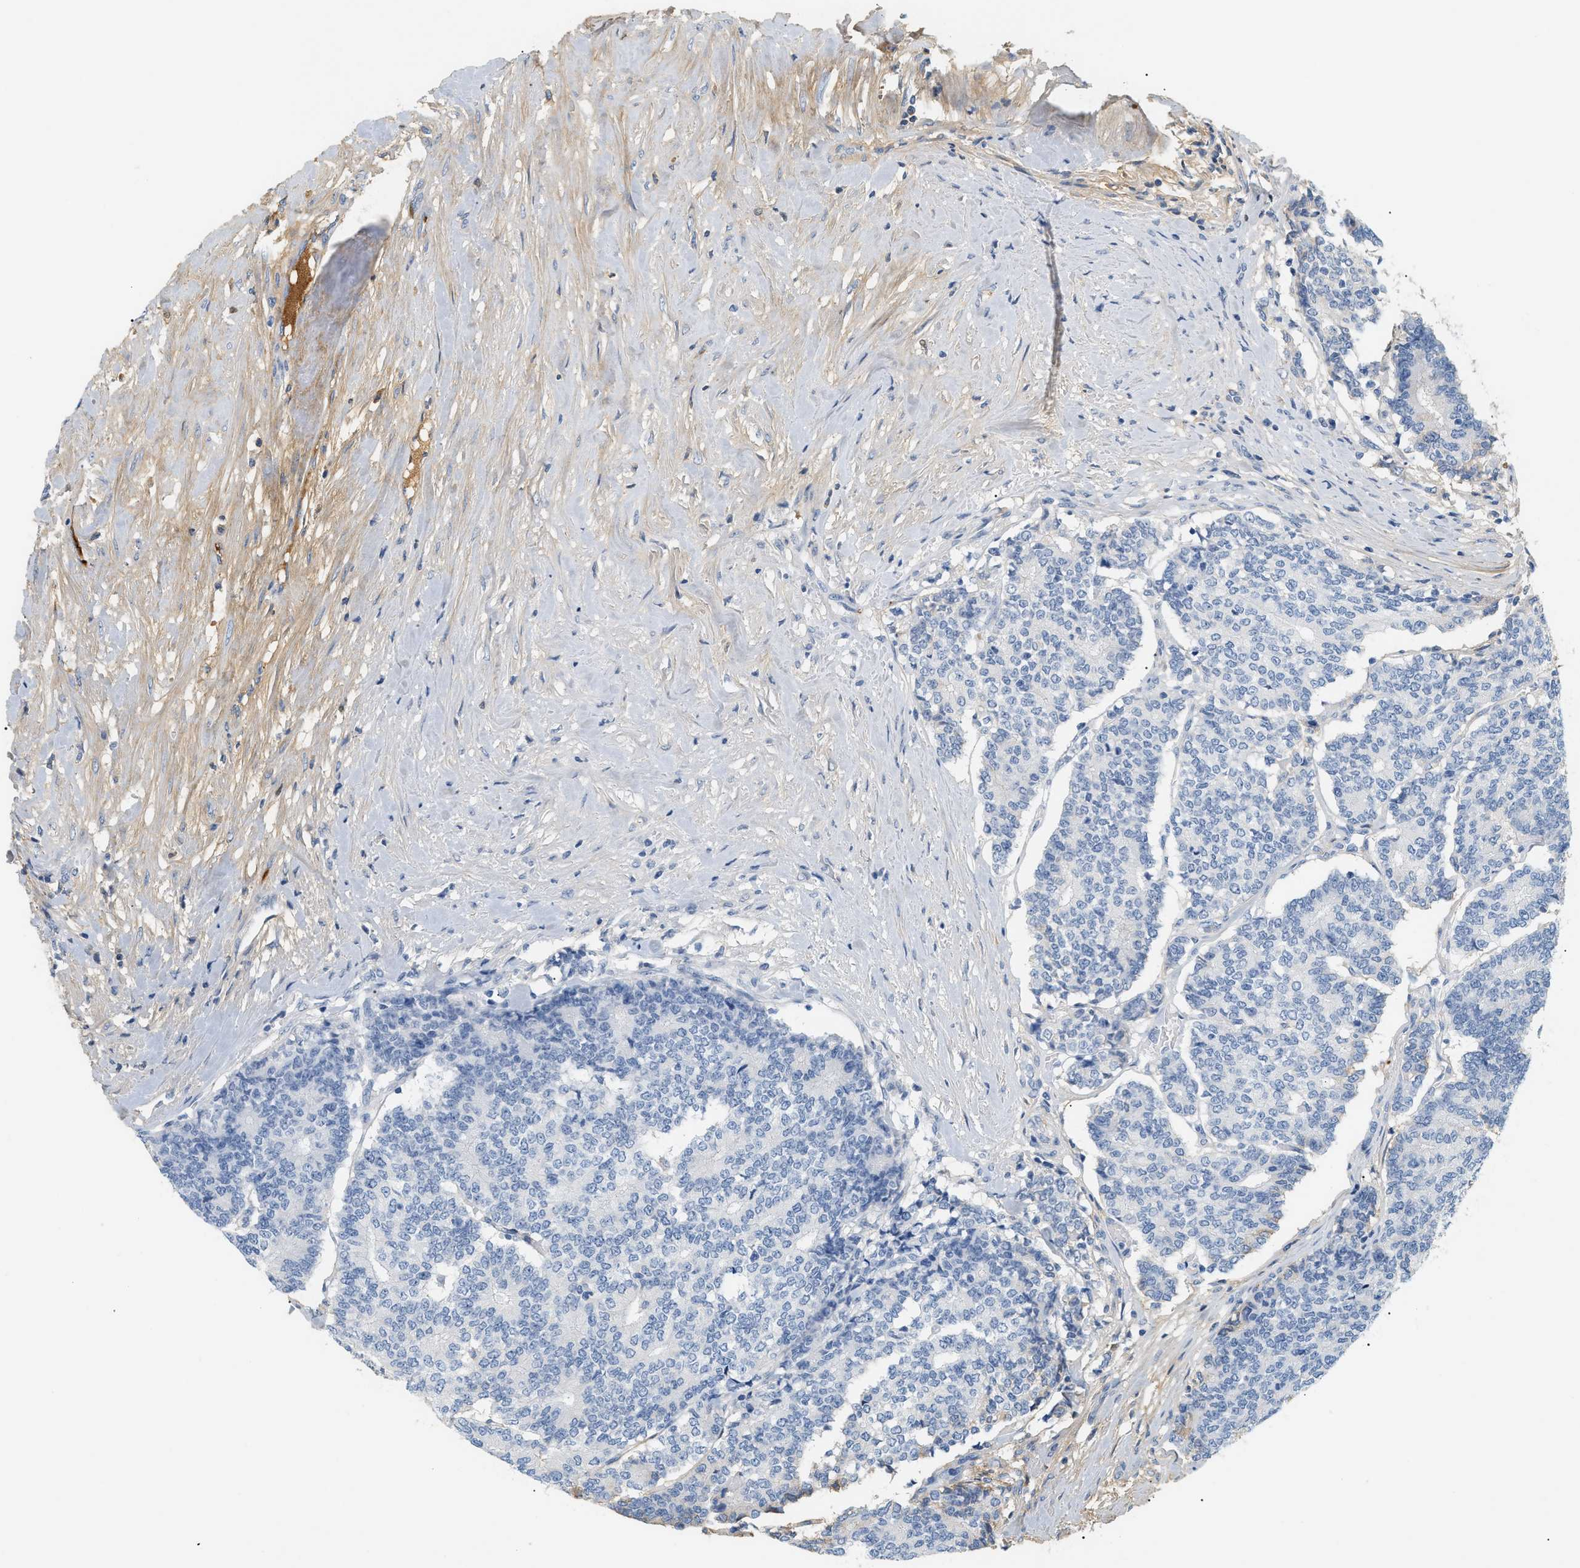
{"staining": {"intensity": "negative", "quantity": "none", "location": "none"}, "tissue": "prostate cancer", "cell_type": "Tumor cells", "image_type": "cancer", "snomed": [{"axis": "morphology", "description": "Normal tissue, NOS"}, {"axis": "morphology", "description": "Adenocarcinoma, High grade"}, {"axis": "topography", "description": "Prostate"}, {"axis": "topography", "description": "Seminal veicle"}], "caption": "Prostate cancer (high-grade adenocarcinoma) was stained to show a protein in brown. There is no significant staining in tumor cells.", "gene": "CFH", "patient": {"sex": "male", "age": 55}}